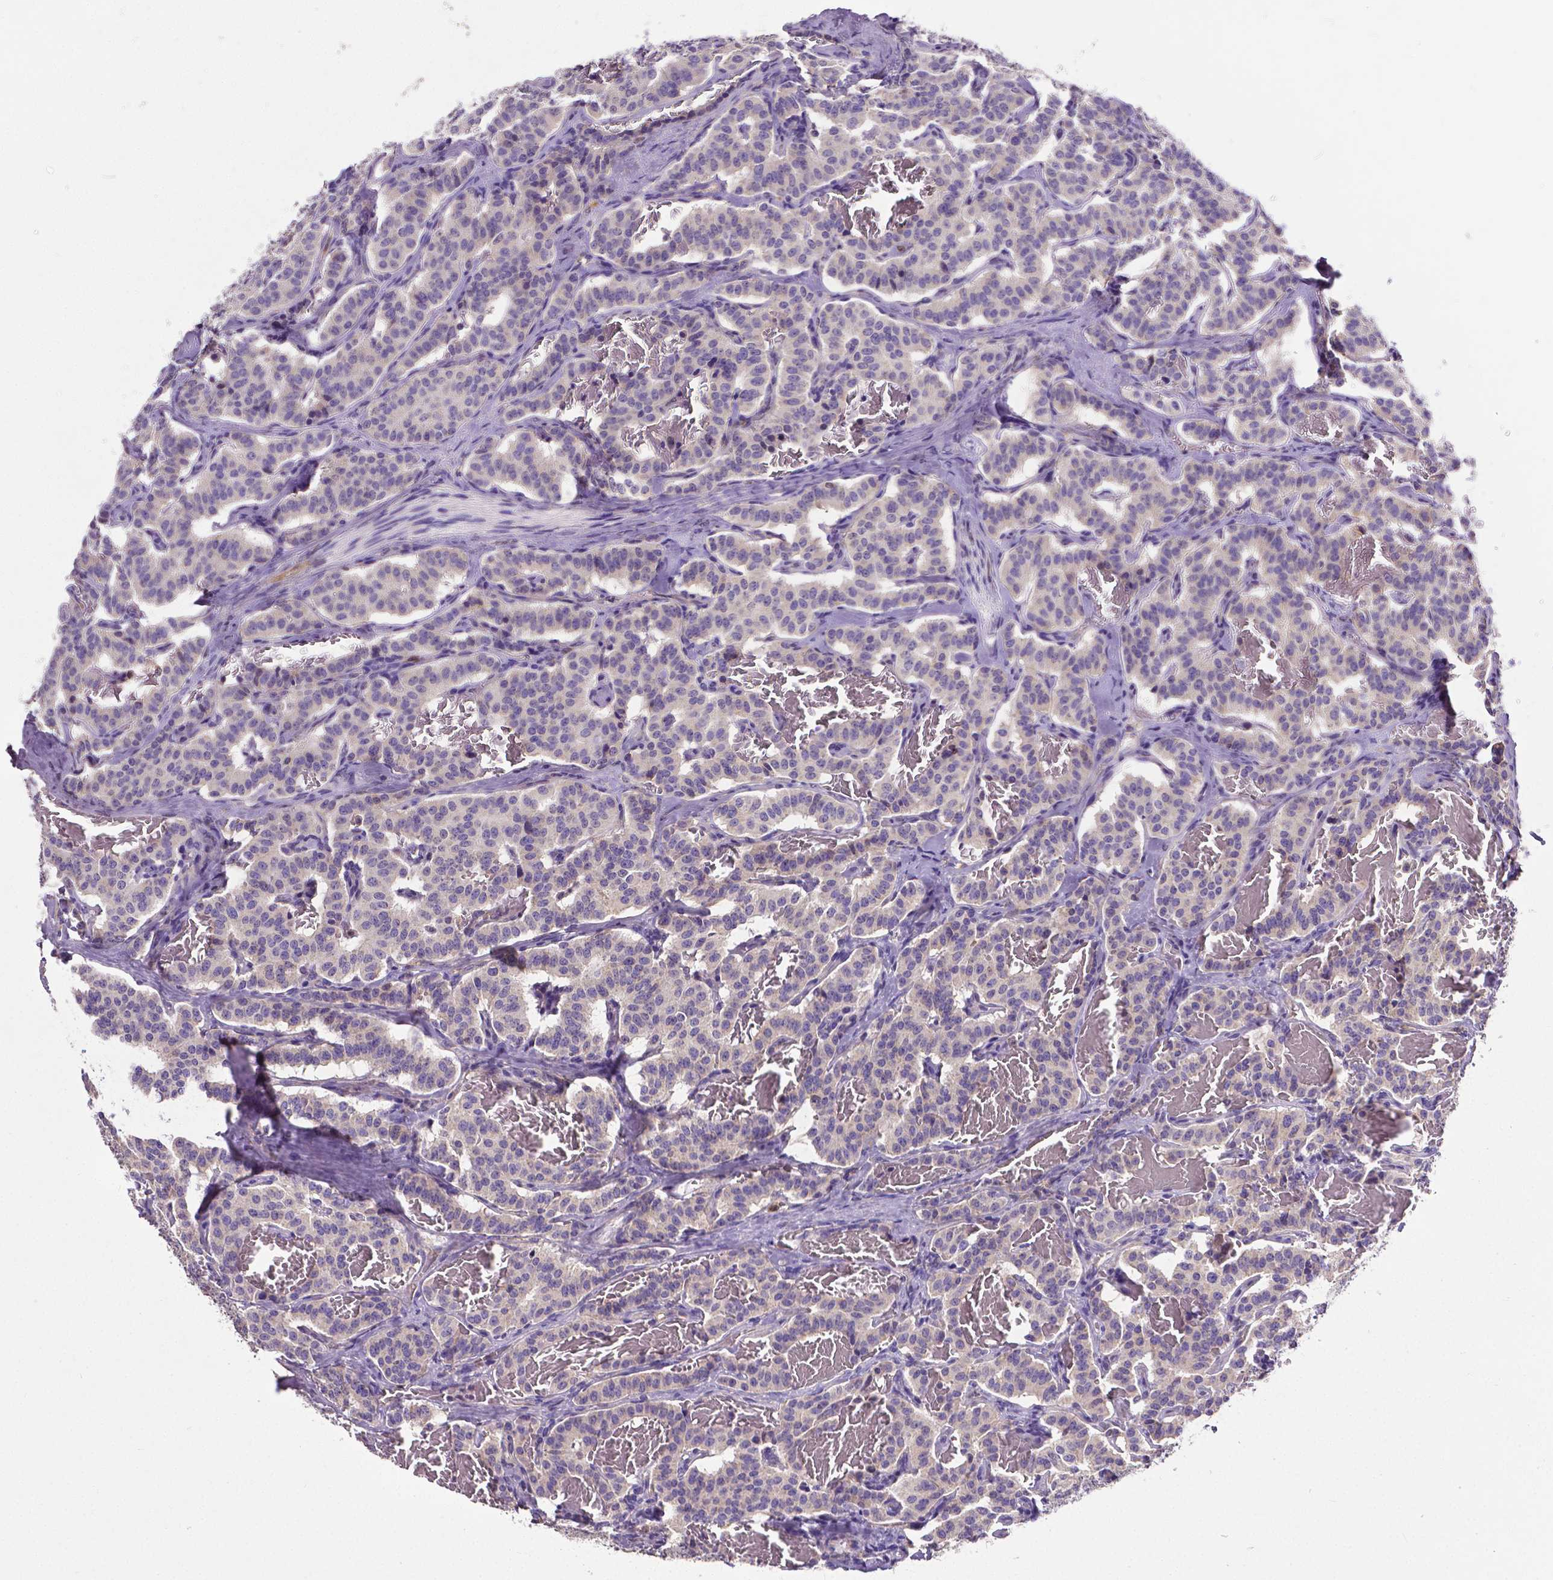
{"staining": {"intensity": "negative", "quantity": "none", "location": "none"}, "tissue": "carcinoid", "cell_type": "Tumor cells", "image_type": "cancer", "snomed": [{"axis": "morphology", "description": "Carcinoid, malignant, NOS"}, {"axis": "topography", "description": "Lung"}], "caption": "This is a image of IHC staining of carcinoid, which shows no staining in tumor cells. (Immunohistochemistry (ihc), brightfield microscopy, high magnification).", "gene": "MCL1", "patient": {"sex": "female", "age": 46}}